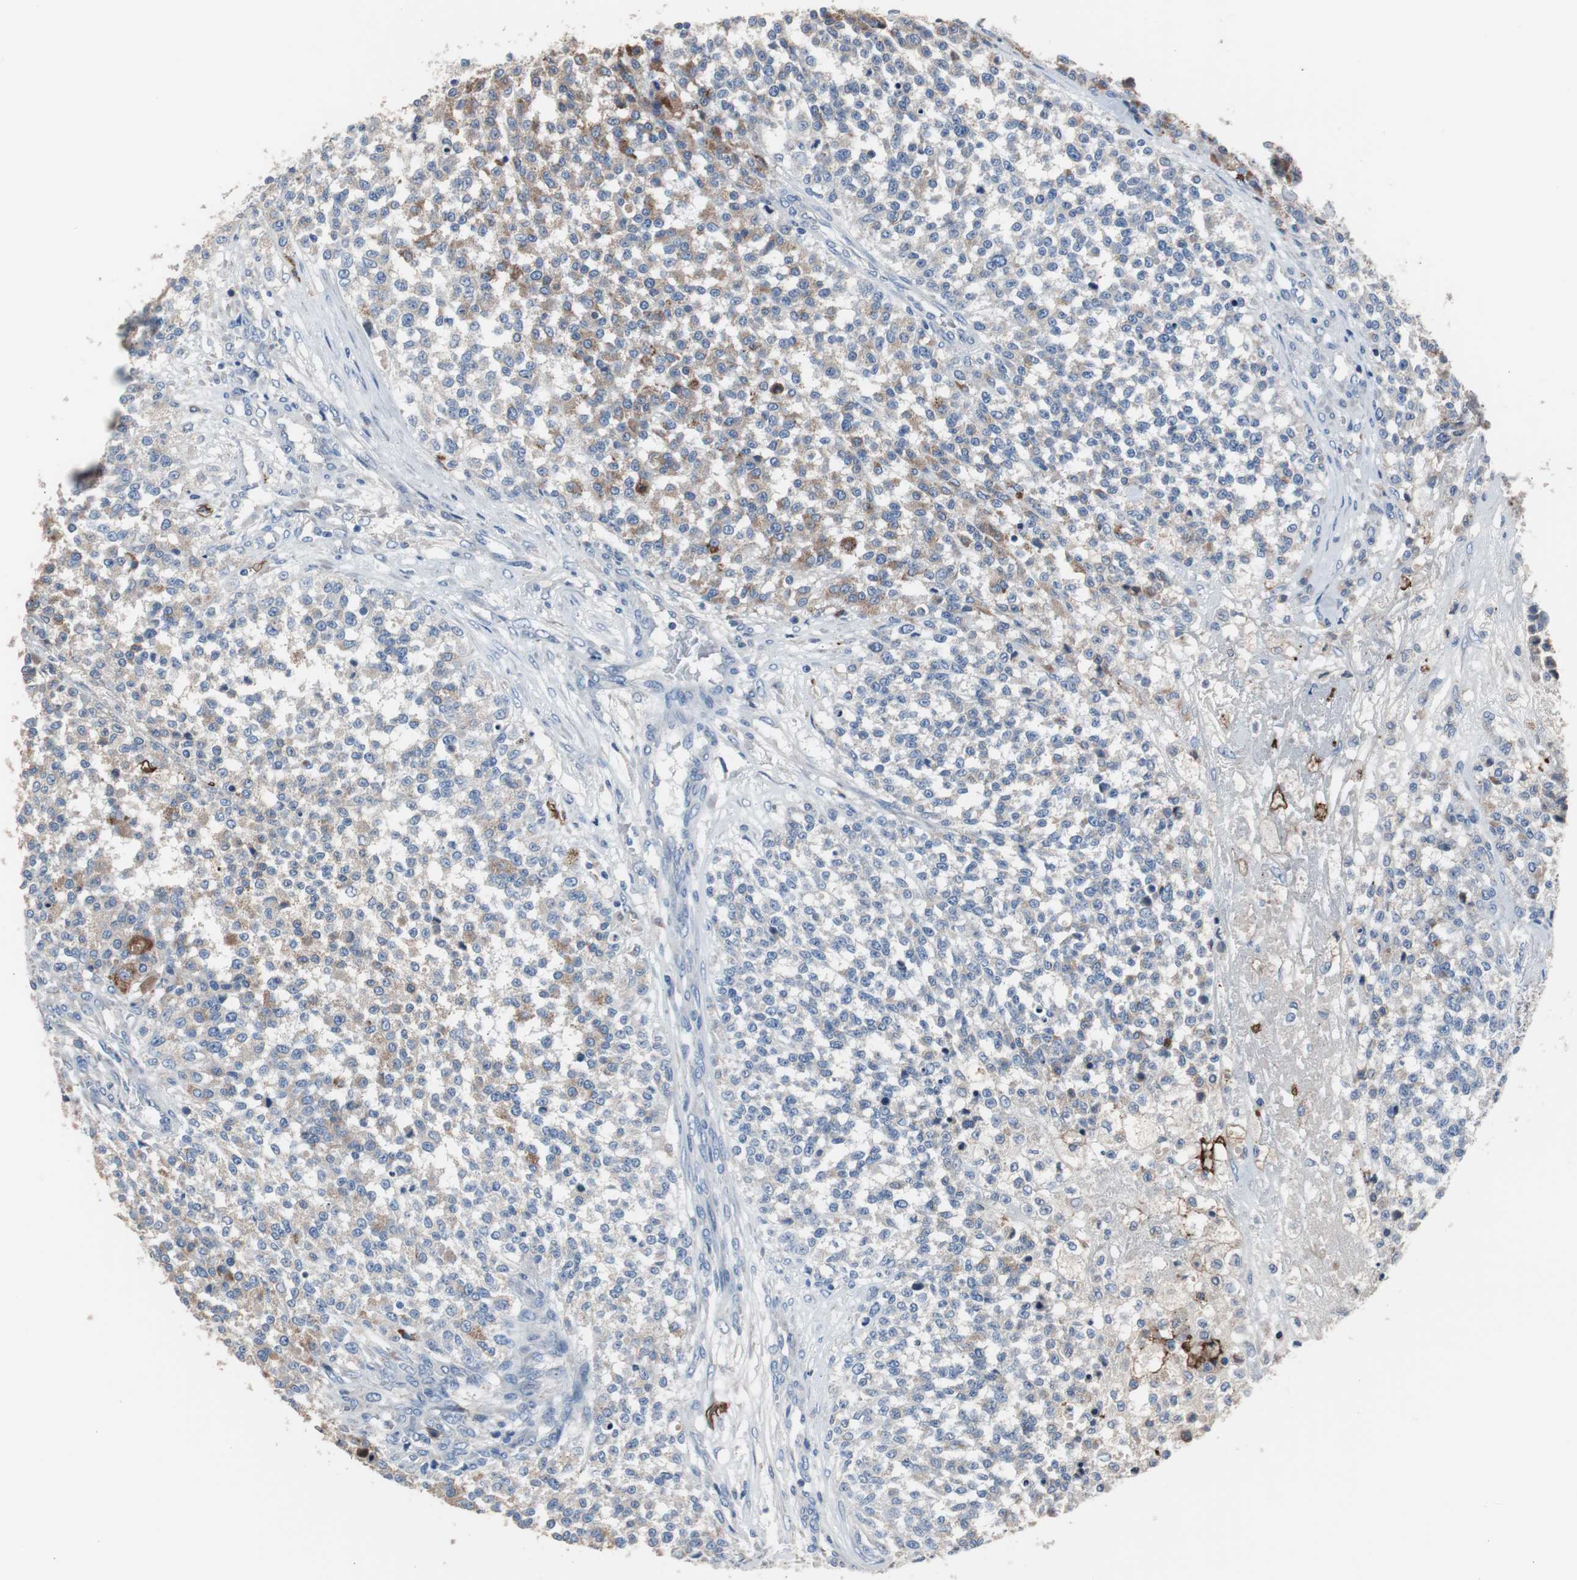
{"staining": {"intensity": "negative", "quantity": "none", "location": "none"}, "tissue": "testis cancer", "cell_type": "Tumor cells", "image_type": "cancer", "snomed": [{"axis": "morphology", "description": "Seminoma, NOS"}, {"axis": "topography", "description": "Testis"}], "caption": "Immunohistochemical staining of human testis seminoma displays no significant expression in tumor cells. (Immunohistochemistry (ihc), brightfield microscopy, high magnification).", "gene": "FCGR2B", "patient": {"sex": "male", "age": 59}}